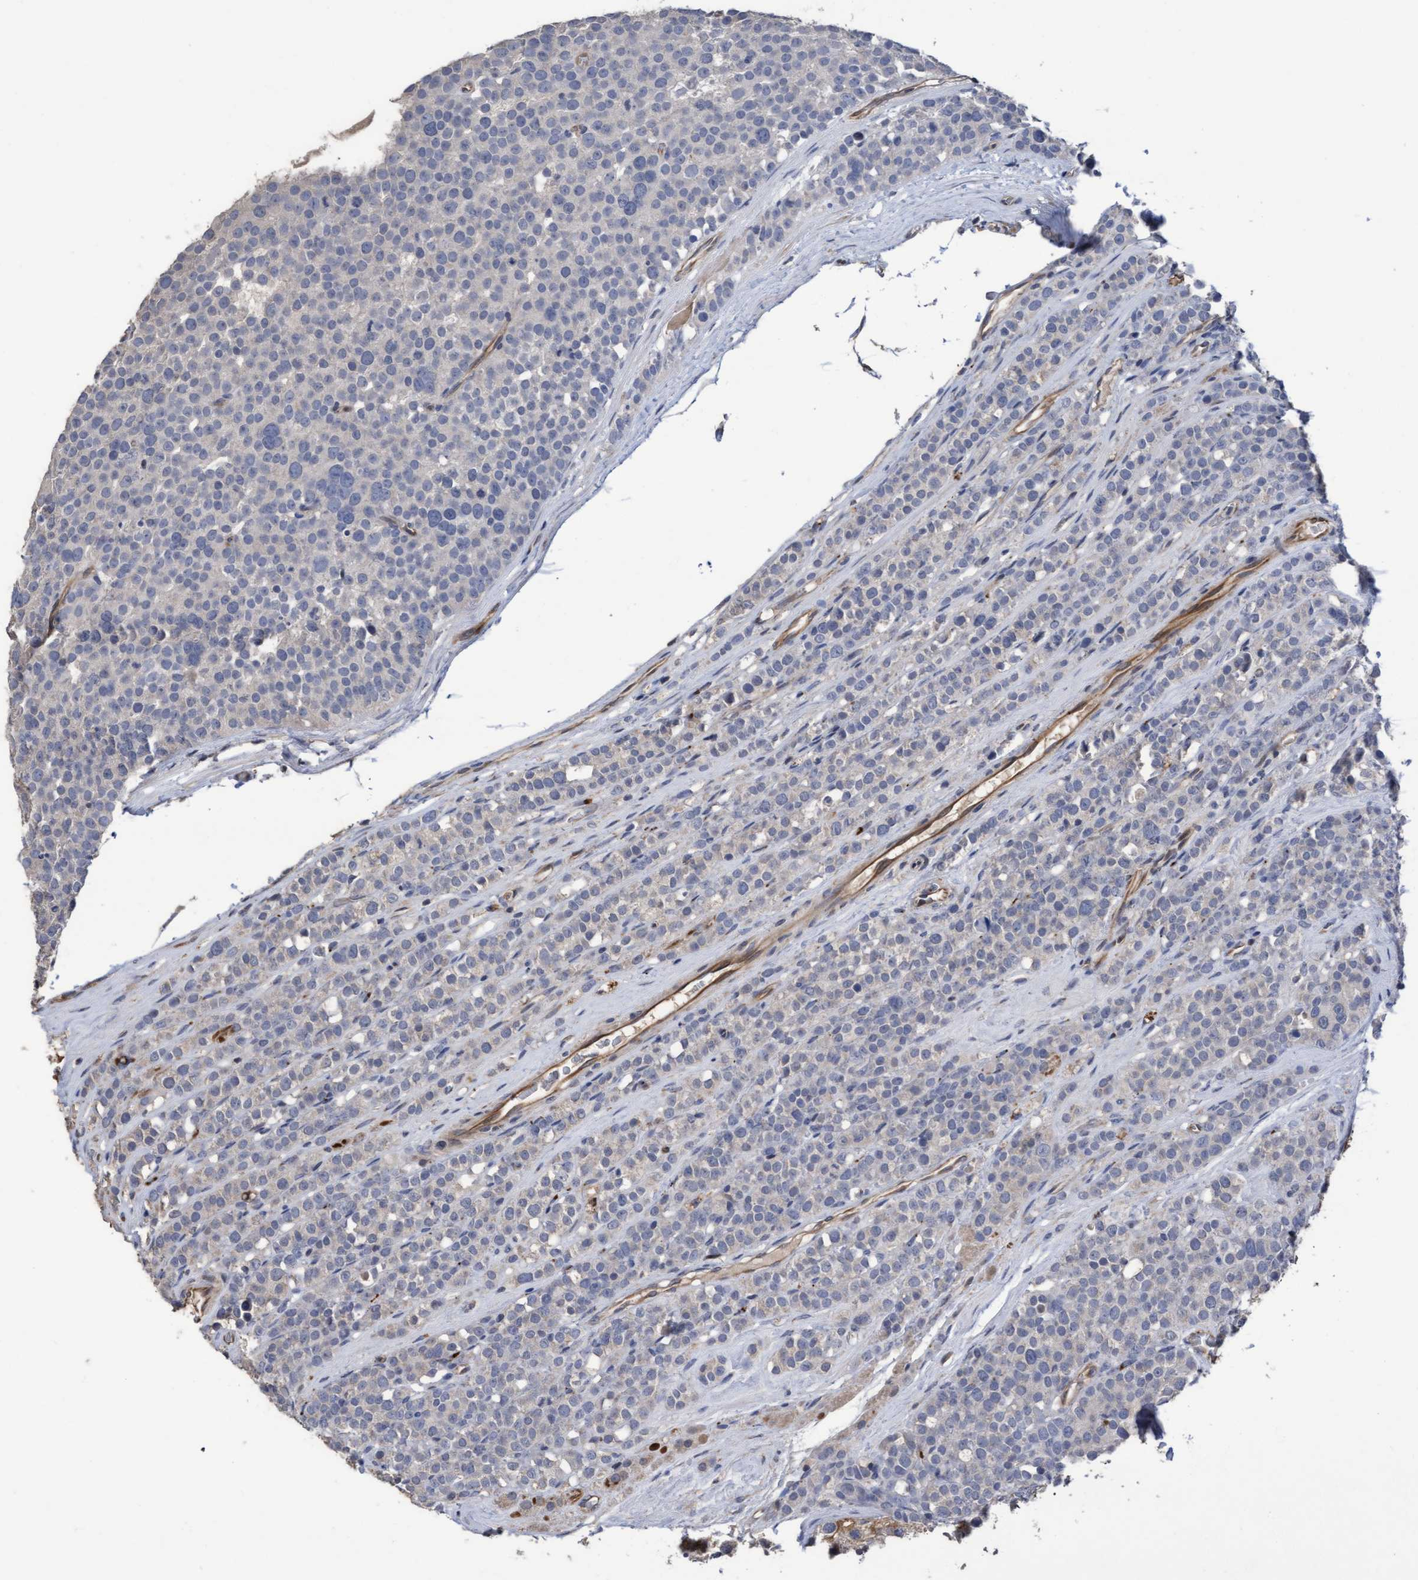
{"staining": {"intensity": "negative", "quantity": "none", "location": "none"}, "tissue": "testis cancer", "cell_type": "Tumor cells", "image_type": "cancer", "snomed": [{"axis": "morphology", "description": "Seminoma, NOS"}, {"axis": "topography", "description": "Testis"}], "caption": "A high-resolution image shows IHC staining of testis cancer (seminoma), which demonstrates no significant expression in tumor cells.", "gene": "KRT24", "patient": {"sex": "male", "age": 71}}